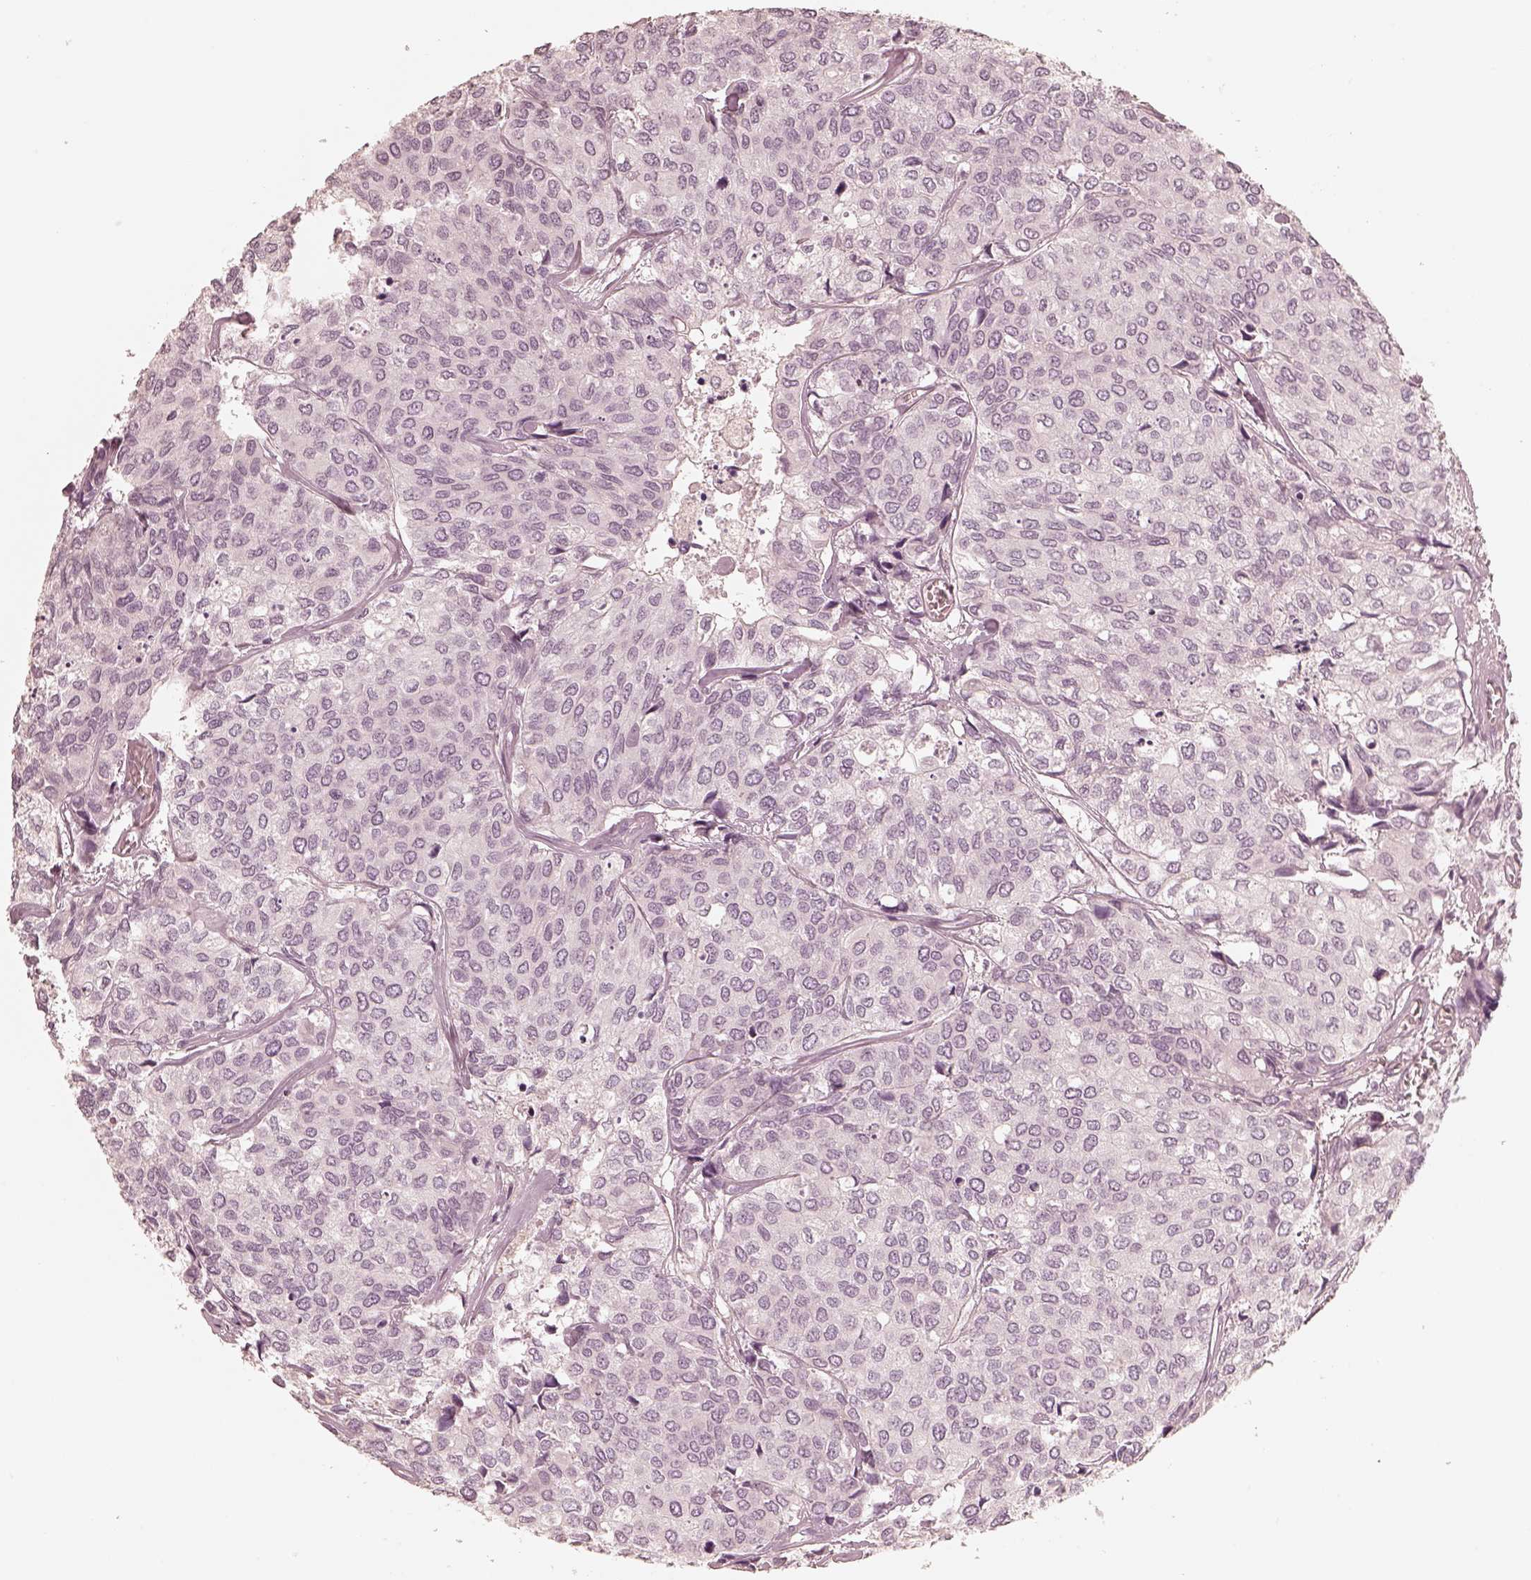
{"staining": {"intensity": "negative", "quantity": "none", "location": "none"}, "tissue": "urothelial cancer", "cell_type": "Tumor cells", "image_type": "cancer", "snomed": [{"axis": "morphology", "description": "Urothelial carcinoma, High grade"}, {"axis": "topography", "description": "Urinary bladder"}], "caption": "Immunohistochemical staining of urothelial carcinoma (high-grade) reveals no significant expression in tumor cells.", "gene": "CALR3", "patient": {"sex": "male", "age": 73}}